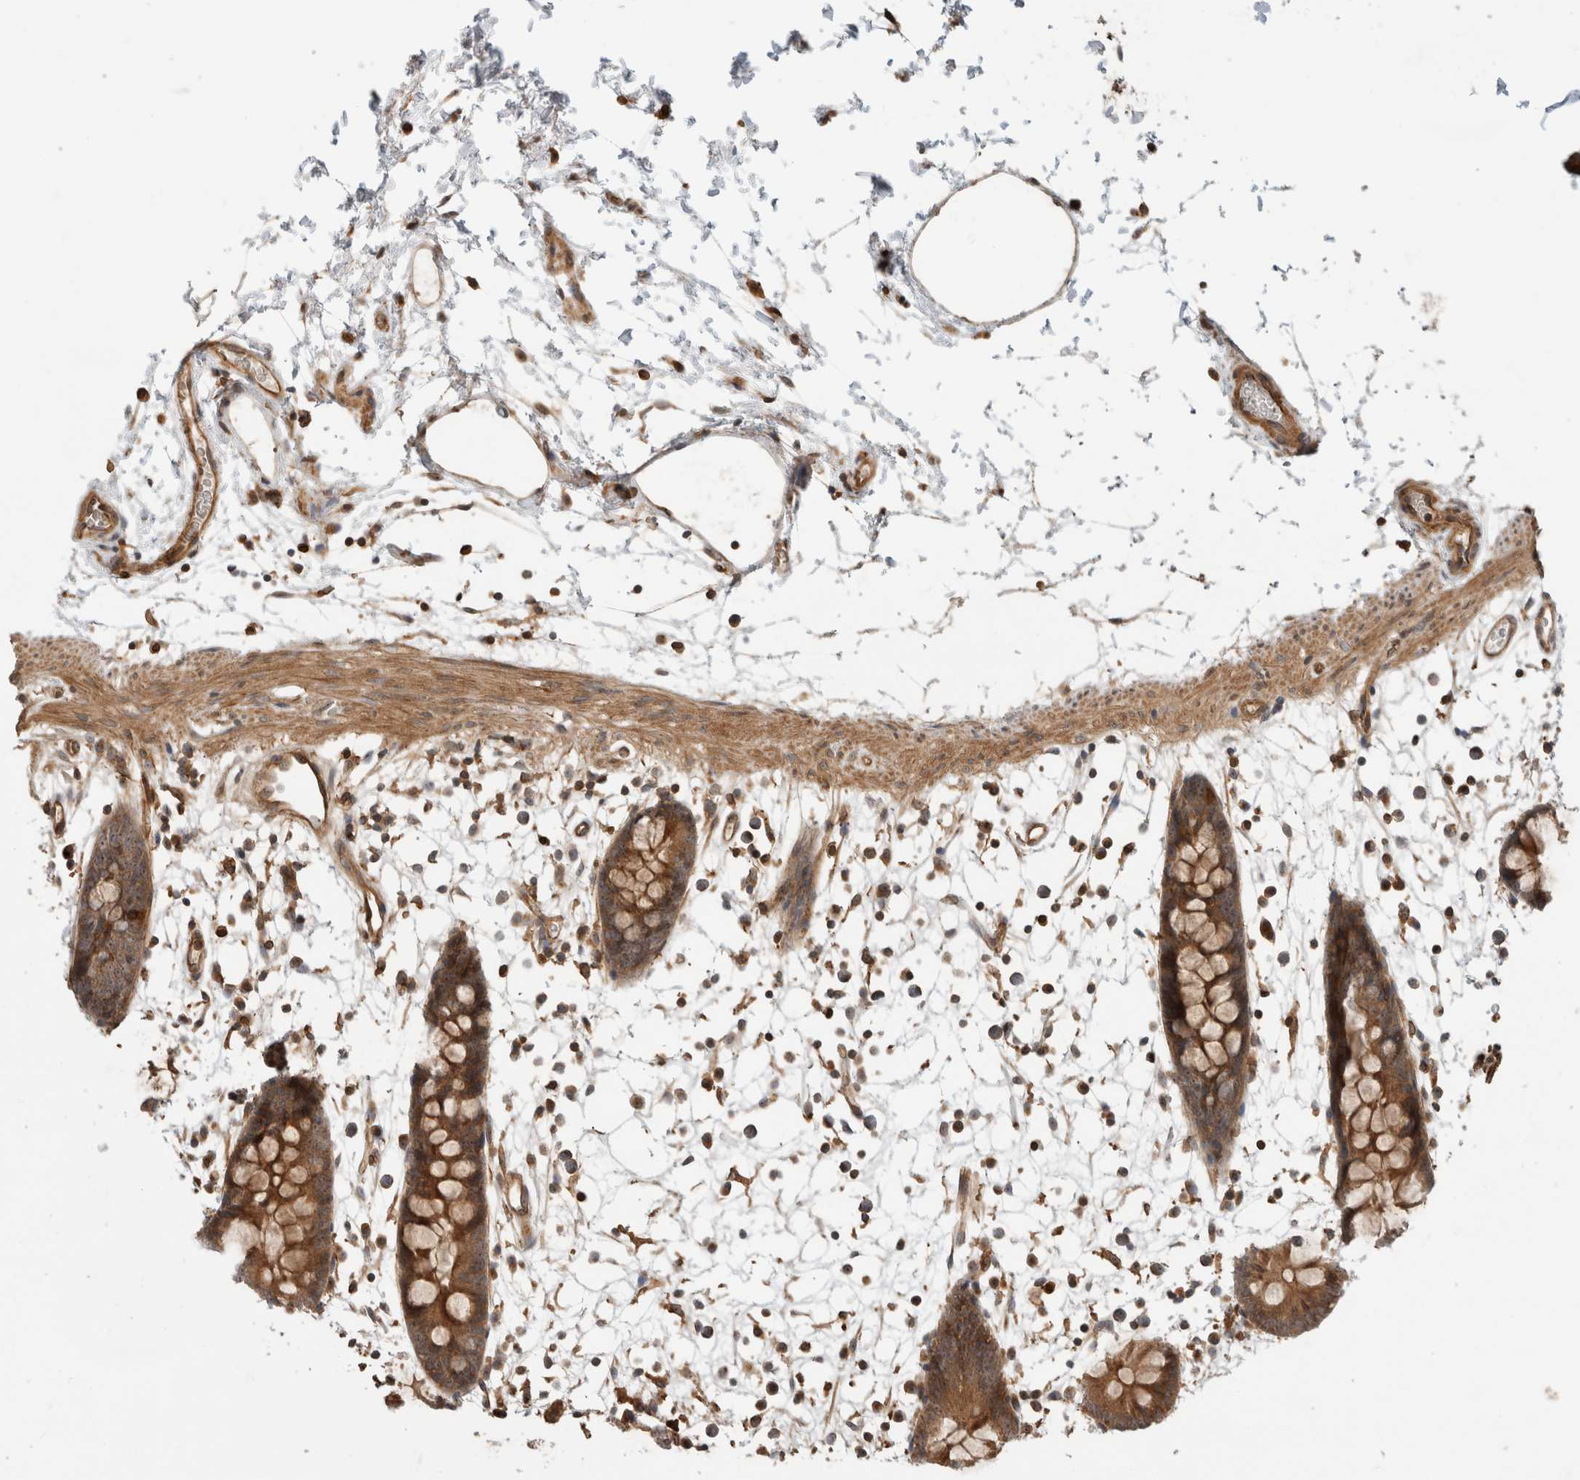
{"staining": {"intensity": "moderate", "quantity": ">75%", "location": "cytoplasmic/membranous"}, "tissue": "colon", "cell_type": "Endothelial cells", "image_type": "normal", "snomed": [{"axis": "morphology", "description": "Normal tissue, NOS"}, {"axis": "topography", "description": "Colon"}], "caption": "Protein expression analysis of benign colon shows moderate cytoplasmic/membranous staining in approximately >75% of endothelial cells.", "gene": "WASF2", "patient": {"sex": "male", "age": 56}}